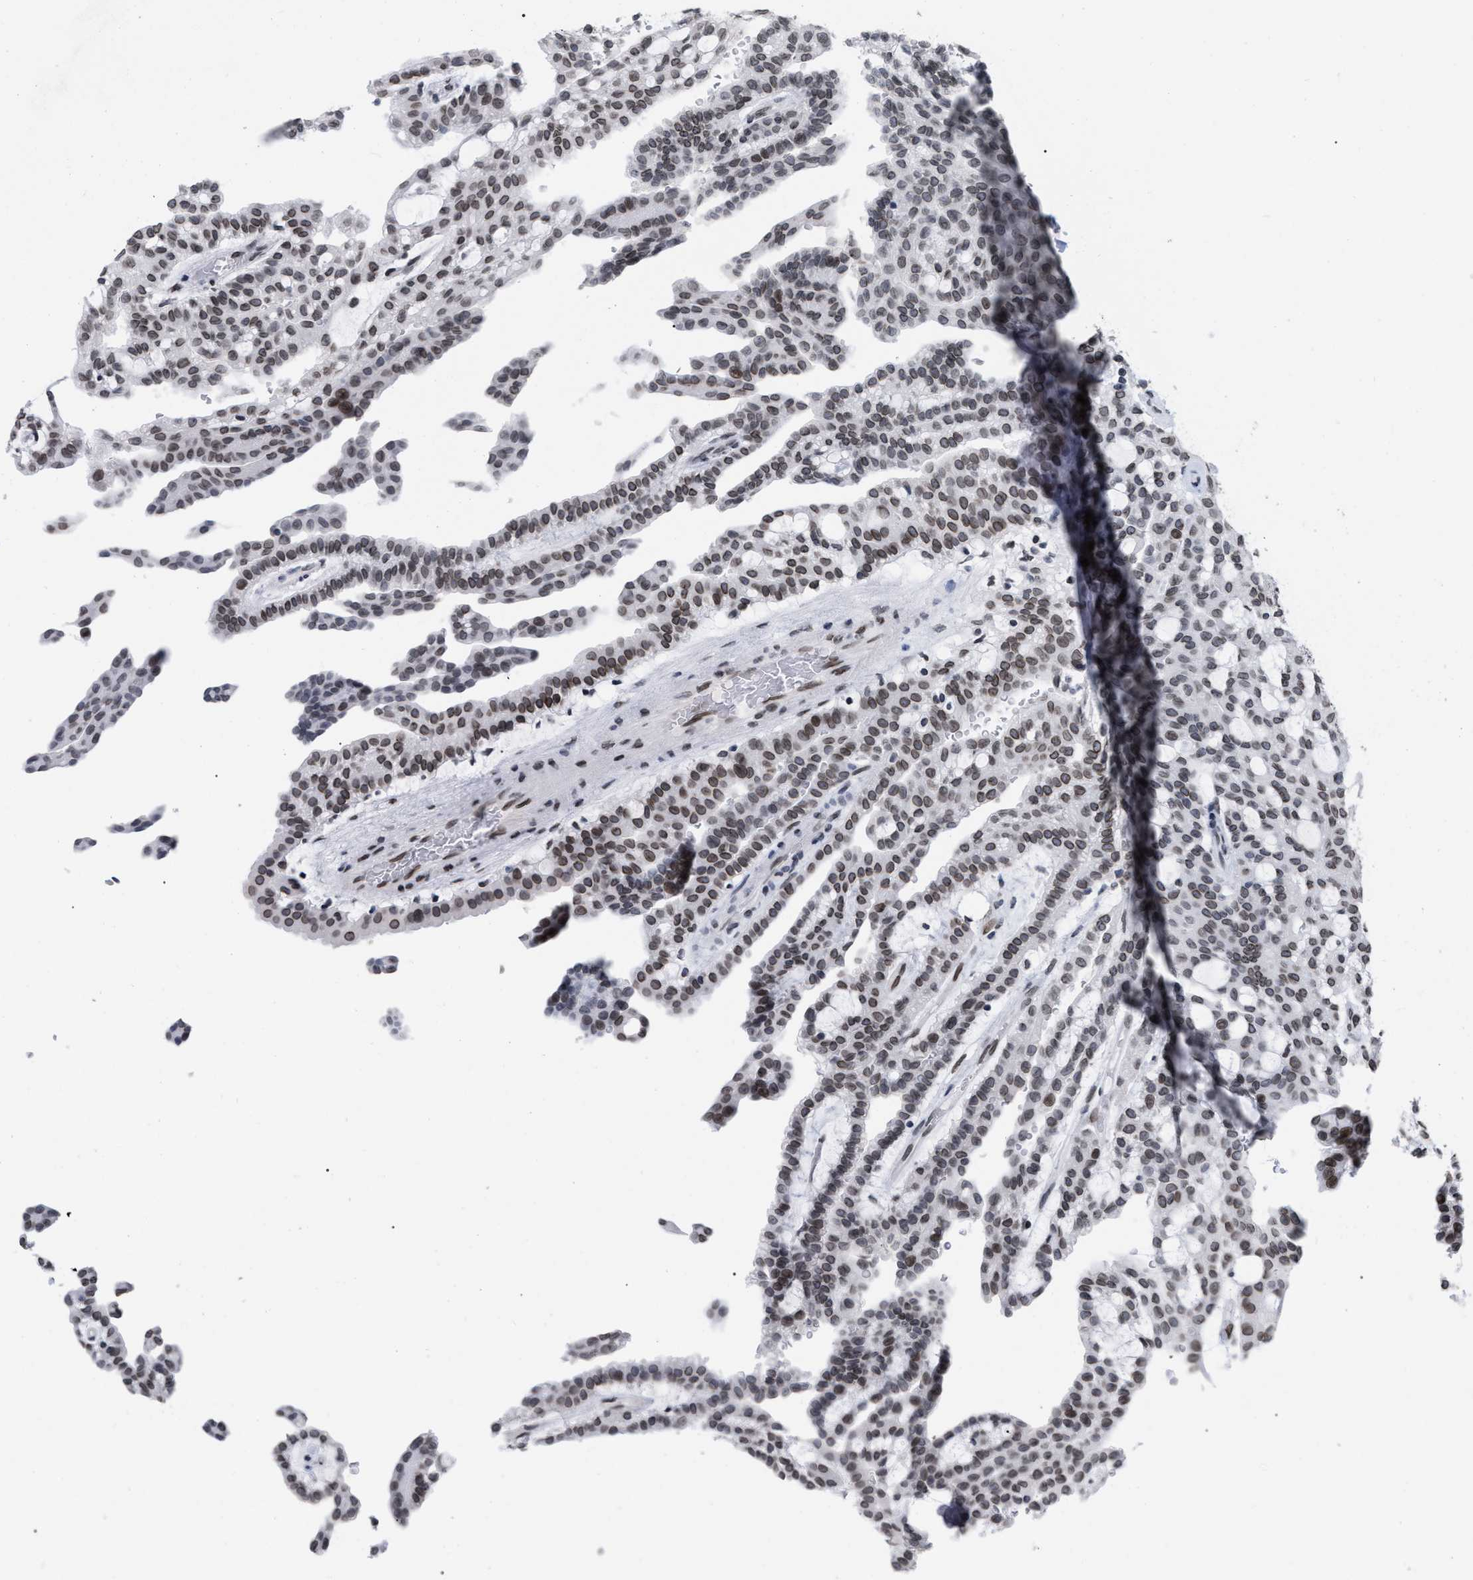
{"staining": {"intensity": "moderate", "quantity": ">75%", "location": "cytoplasmic/membranous,nuclear"}, "tissue": "renal cancer", "cell_type": "Tumor cells", "image_type": "cancer", "snomed": [{"axis": "morphology", "description": "Adenocarcinoma, NOS"}, {"axis": "topography", "description": "Kidney"}], "caption": "IHC histopathology image of renal cancer stained for a protein (brown), which reveals medium levels of moderate cytoplasmic/membranous and nuclear positivity in about >75% of tumor cells.", "gene": "TPR", "patient": {"sex": "male", "age": 63}}